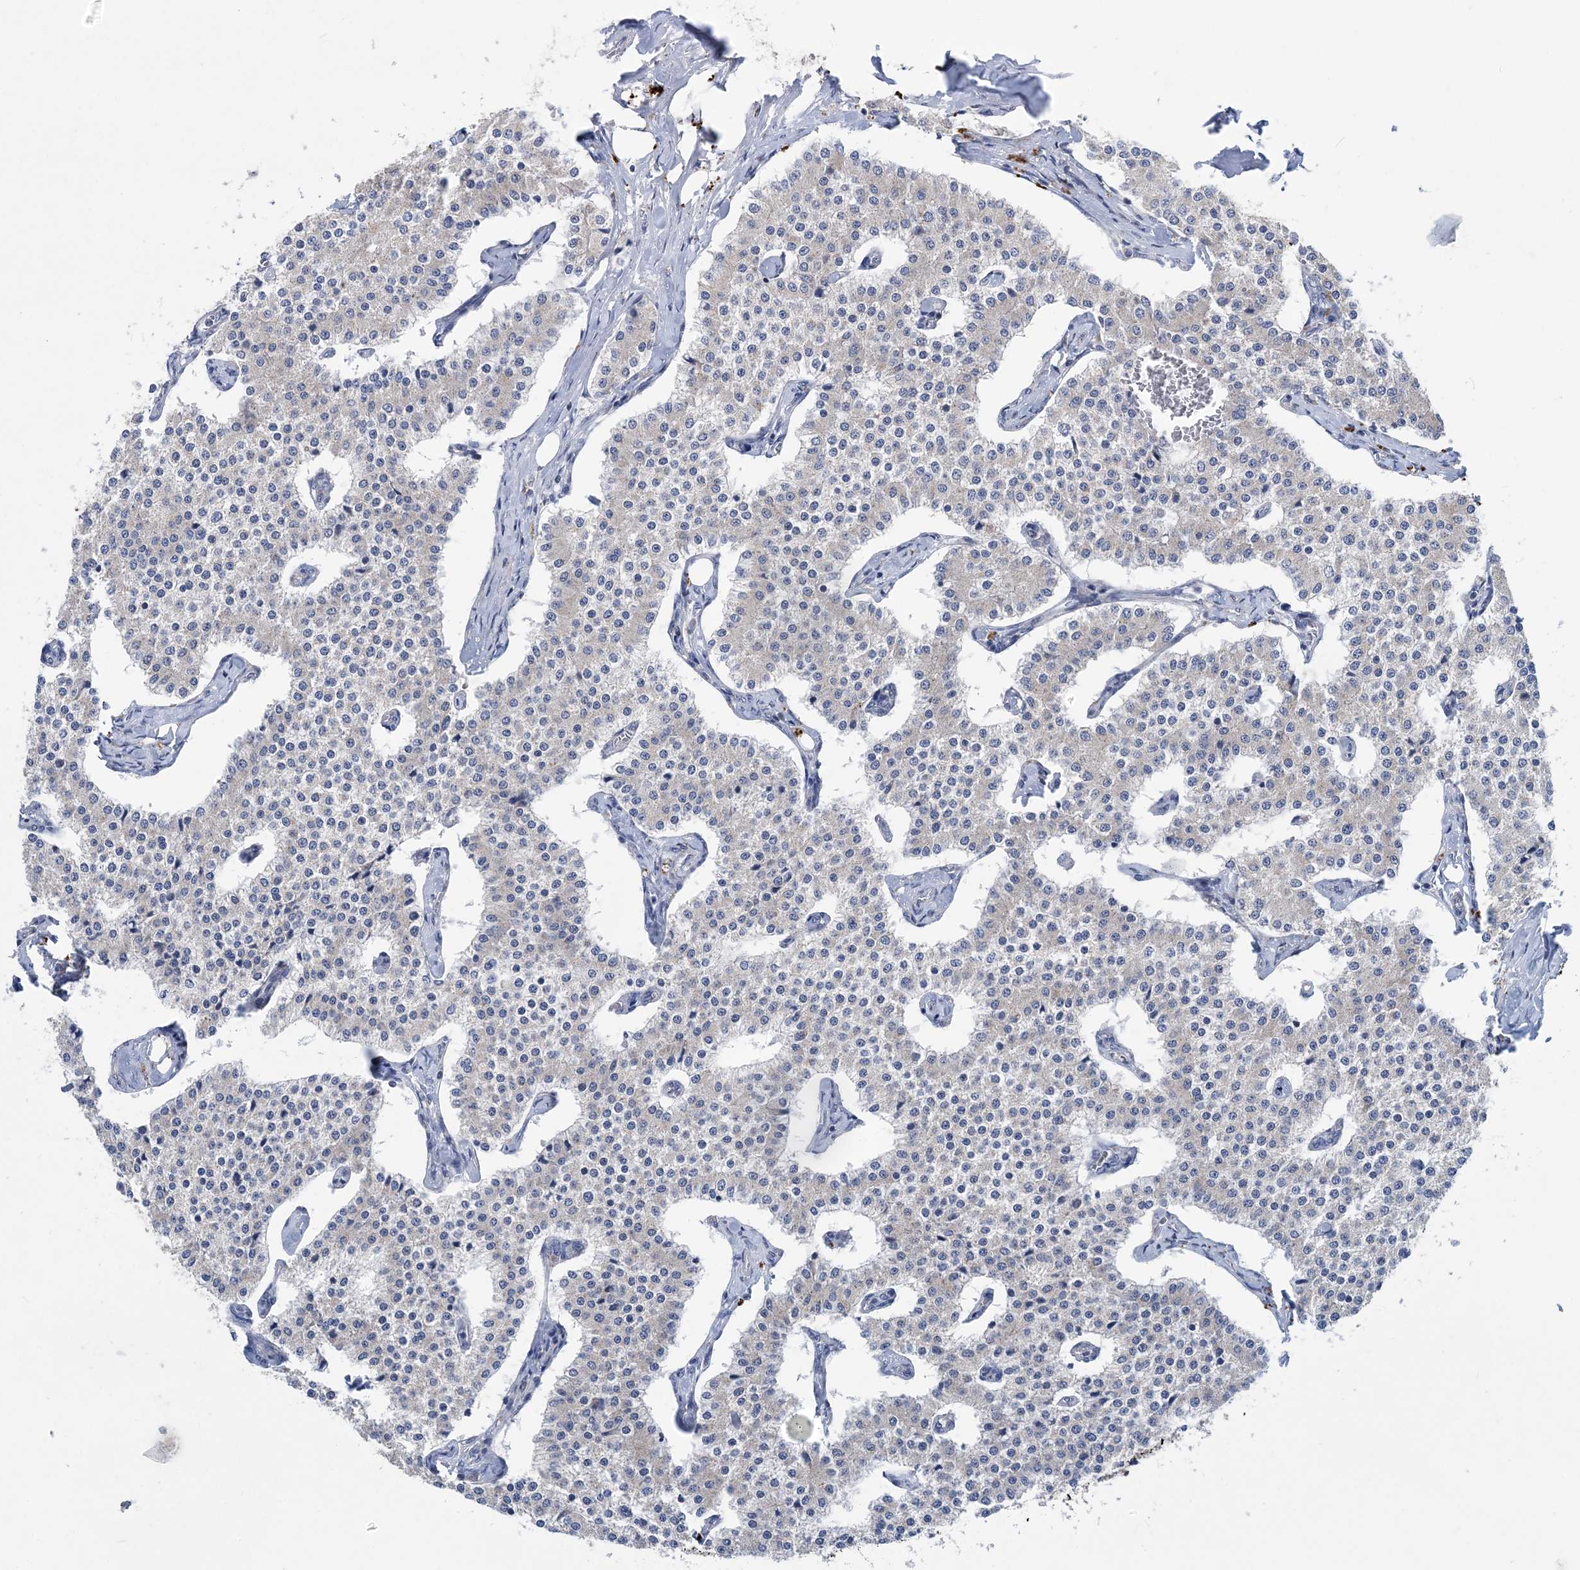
{"staining": {"intensity": "negative", "quantity": "none", "location": "none"}, "tissue": "carcinoid", "cell_type": "Tumor cells", "image_type": "cancer", "snomed": [{"axis": "morphology", "description": "Carcinoid, malignant, NOS"}, {"axis": "topography", "description": "Colon"}], "caption": "Histopathology image shows no significant protein staining in tumor cells of carcinoid (malignant).", "gene": "COPE", "patient": {"sex": "female", "age": 52}}